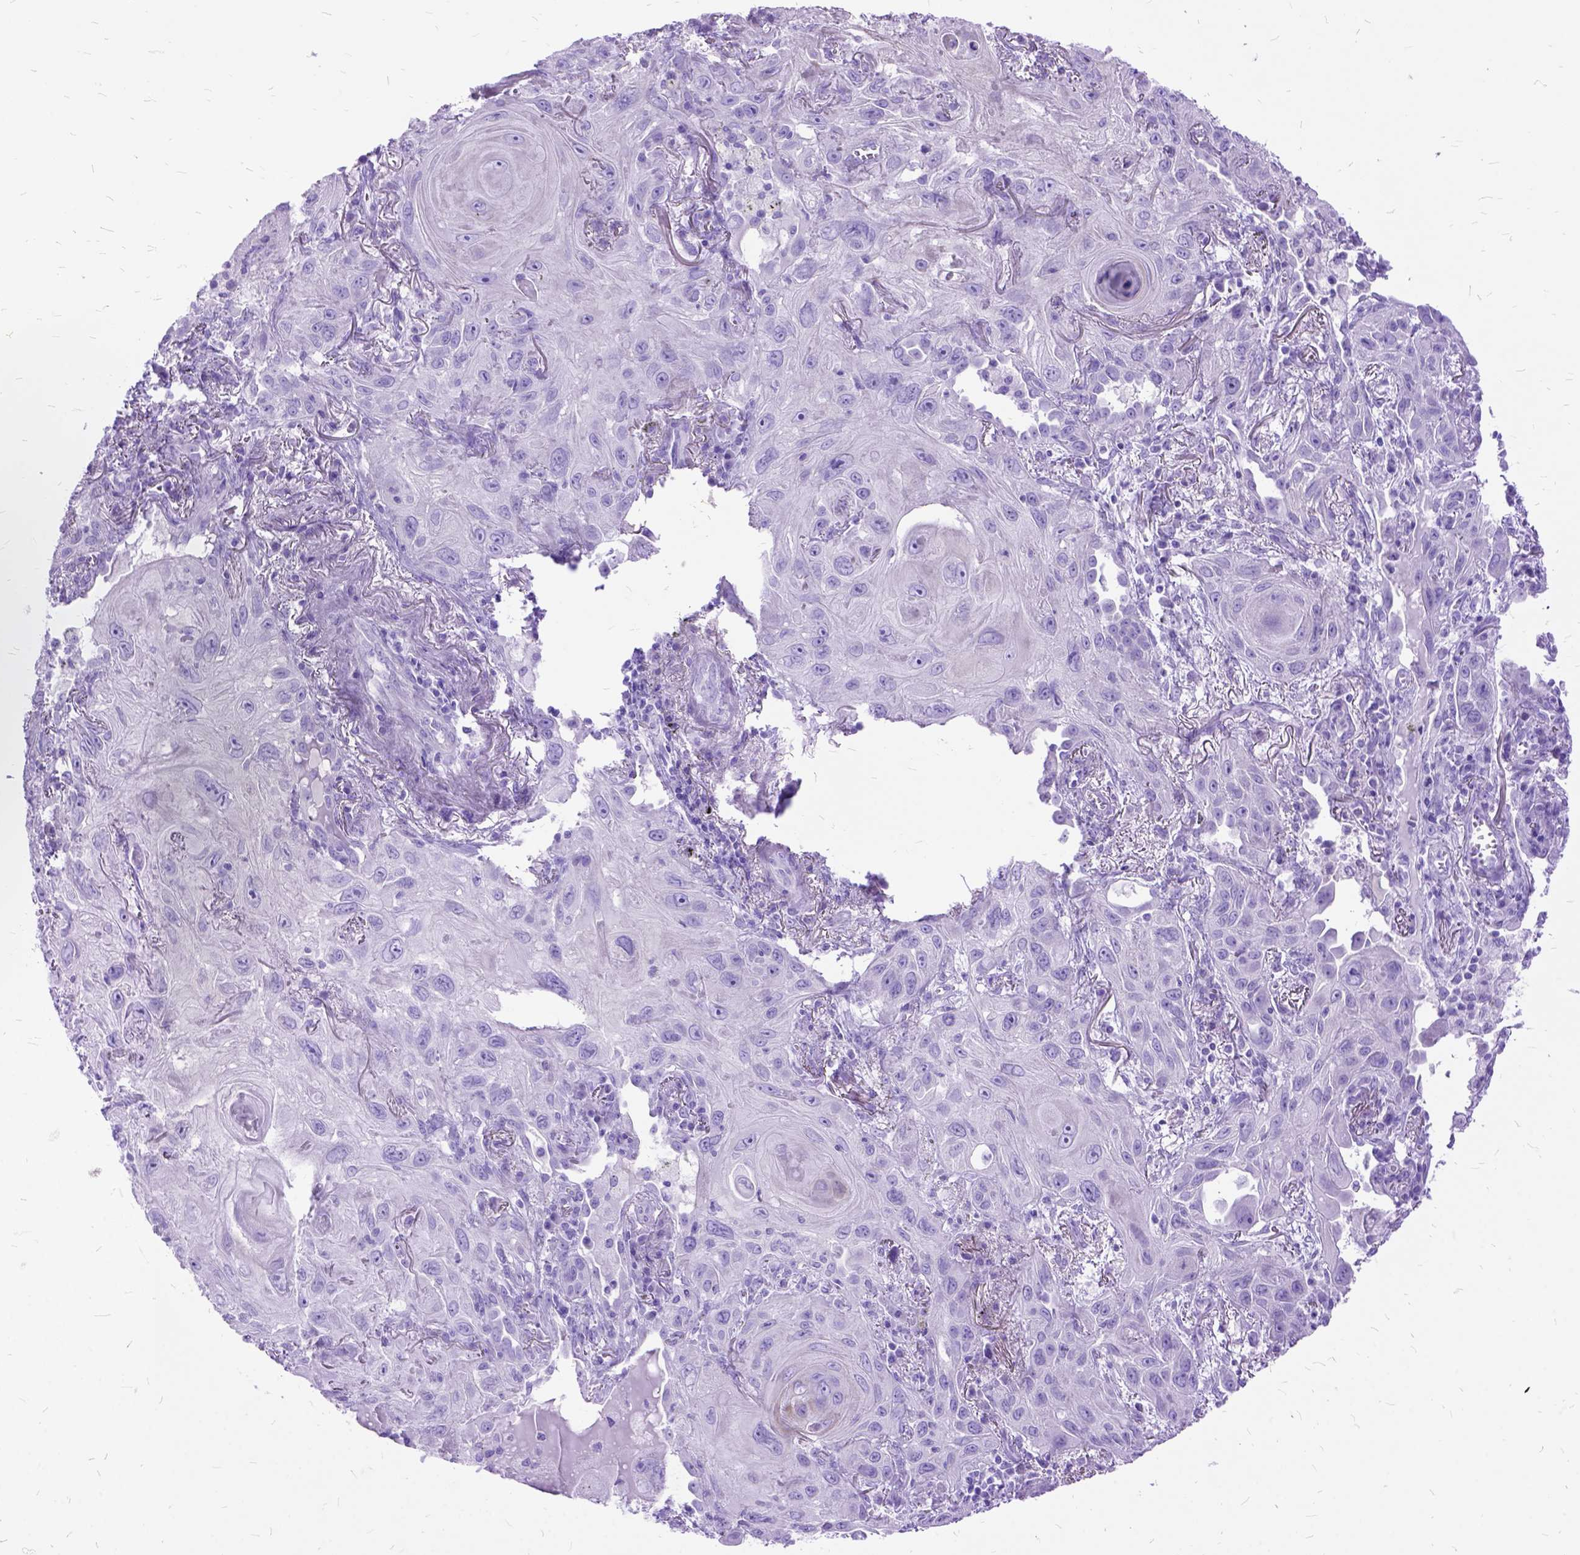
{"staining": {"intensity": "negative", "quantity": "none", "location": "none"}, "tissue": "lung cancer", "cell_type": "Tumor cells", "image_type": "cancer", "snomed": [{"axis": "morphology", "description": "Squamous cell carcinoma, NOS"}, {"axis": "topography", "description": "Lung"}], "caption": "Squamous cell carcinoma (lung) stained for a protein using immunohistochemistry shows no staining tumor cells.", "gene": "DNAH2", "patient": {"sex": "male", "age": 79}}